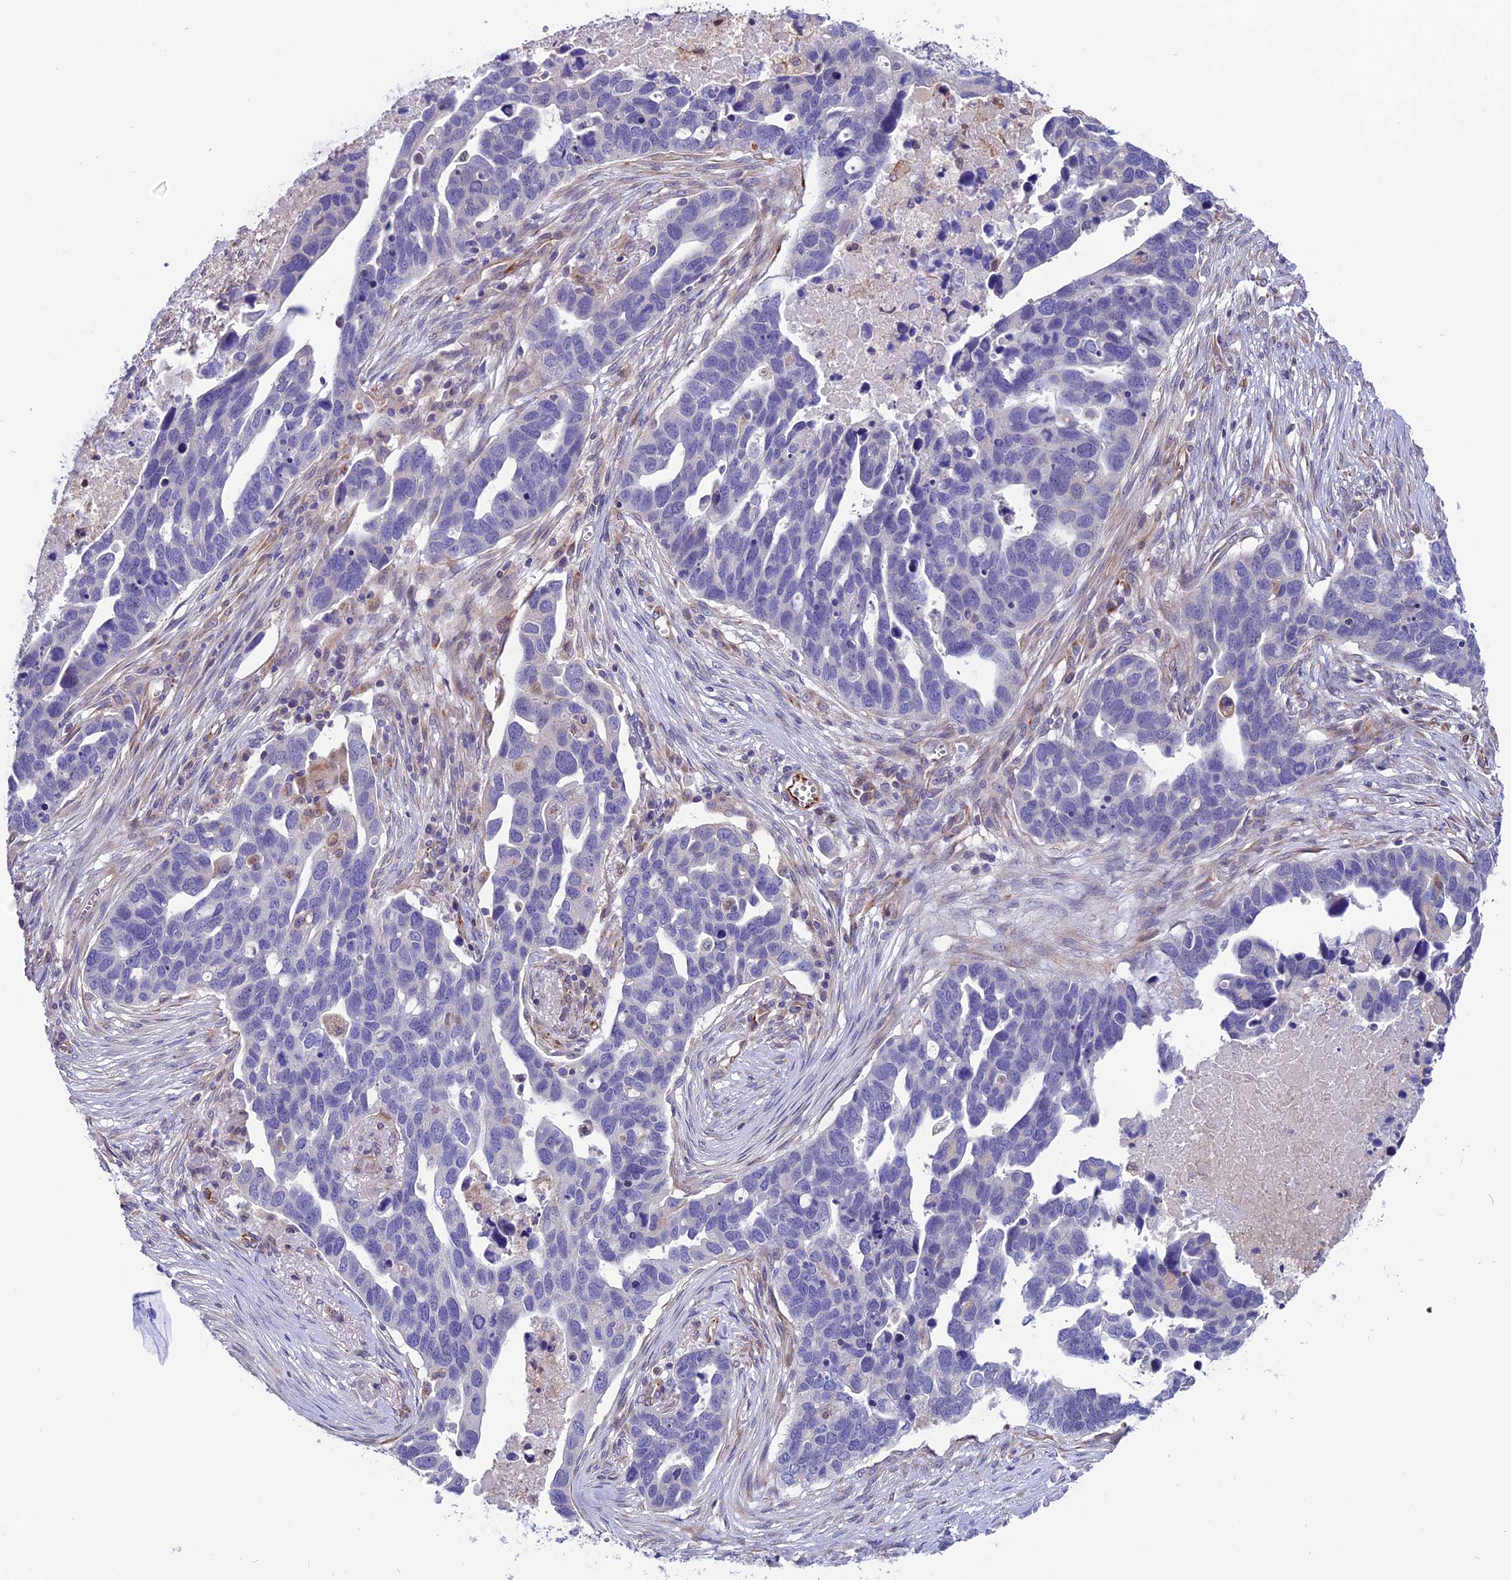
{"staining": {"intensity": "negative", "quantity": "none", "location": "none"}, "tissue": "ovarian cancer", "cell_type": "Tumor cells", "image_type": "cancer", "snomed": [{"axis": "morphology", "description": "Cystadenocarcinoma, serous, NOS"}, {"axis": "topography", "description": "Ovary"}], "caption": "Tumor cells show no significant staining in ovarian cancer. (DAB IHC visualized using brightfield microscopy, high magnification).", "gene": "PDILT", "patient": {"sex": "female", "age": 54}}